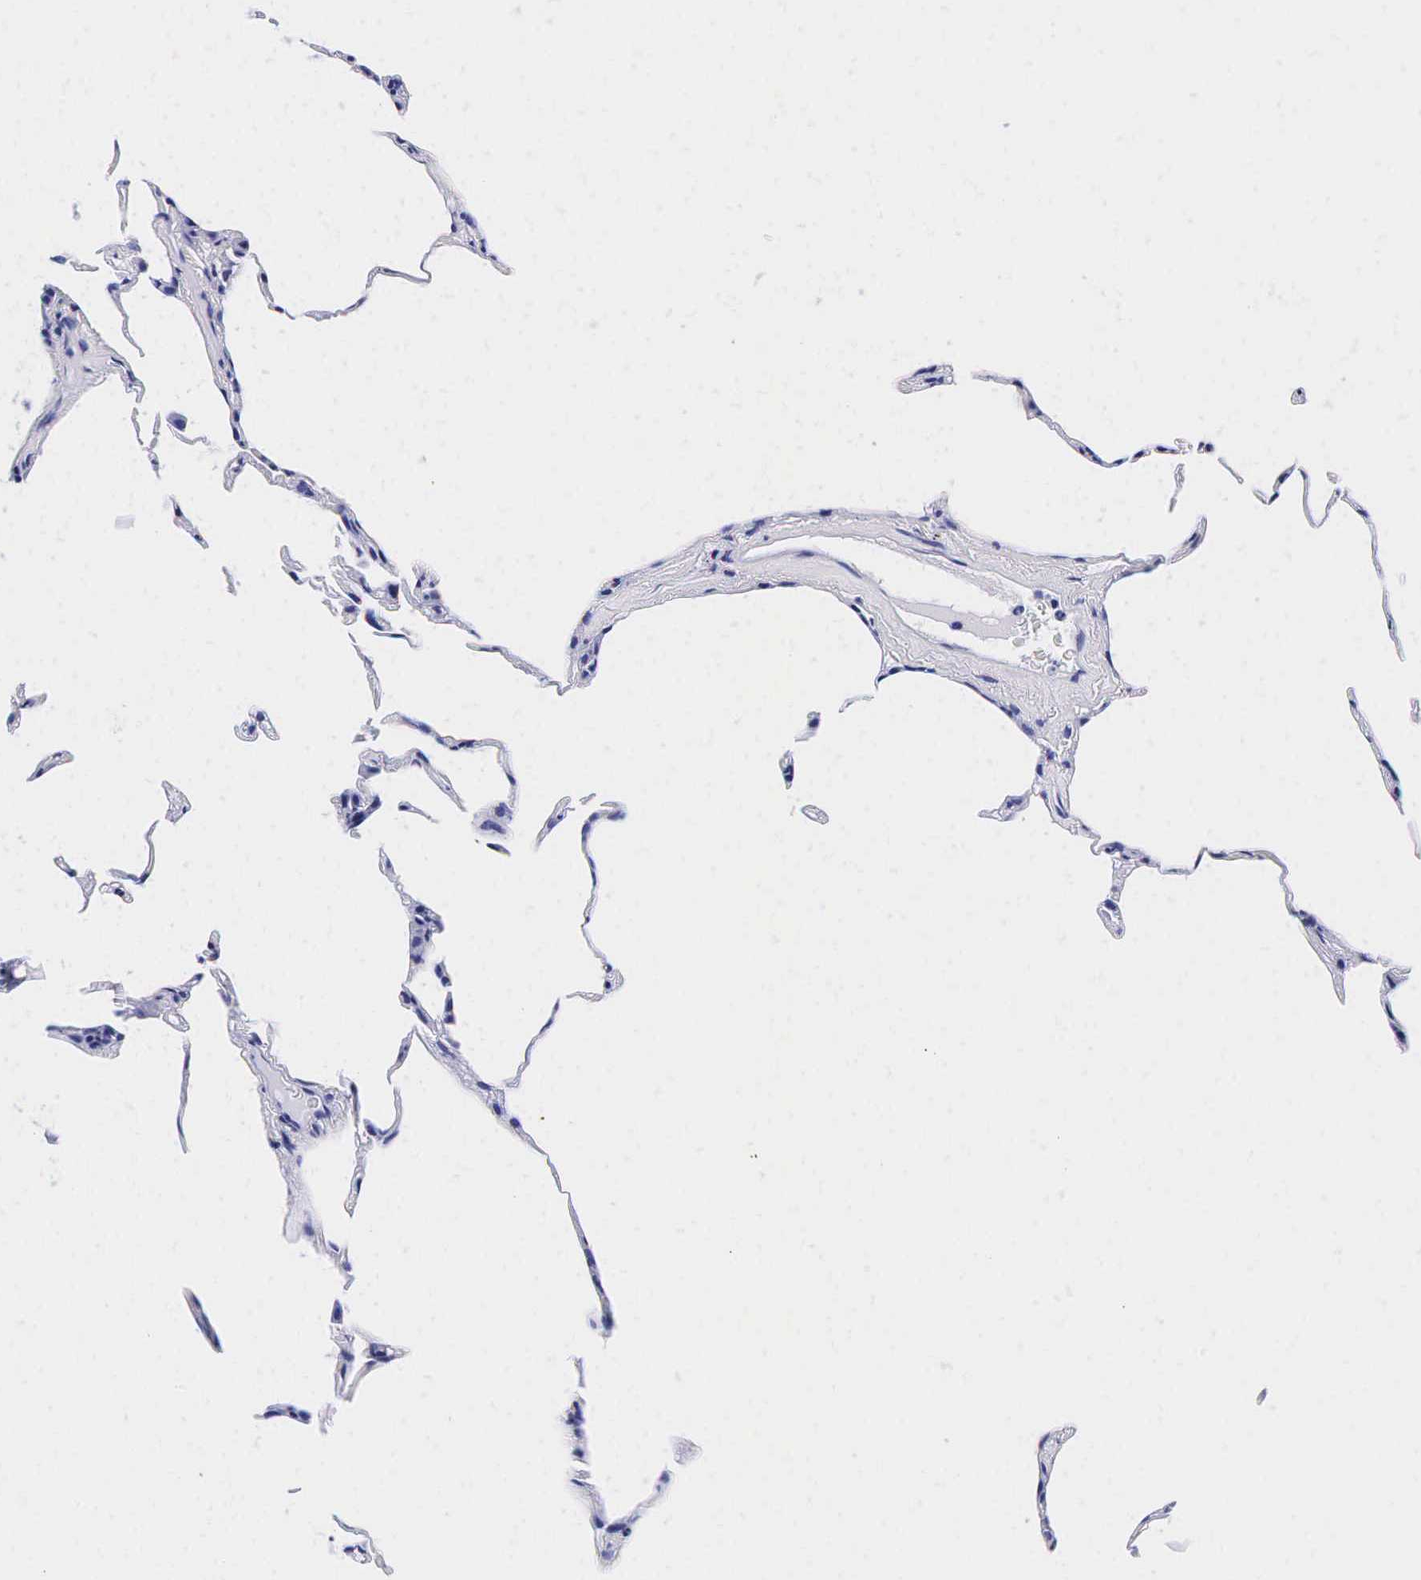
{"staining": {"intensity": "negative", "quantity": "none", "location": "none"}, "tissue": "lung", "cell_type": "Alveolar cells", "image_type": "normal", "snomed": [{"axis": "morphology", "description": "Normal tissue, NOS"}, {"axis": "topography", "description": "Lung"}], "caption": "Image shows no protein expression in alveolar cells of normal lung.", "gene": "TG", "patient": {"sex": "female", "age": 75}}